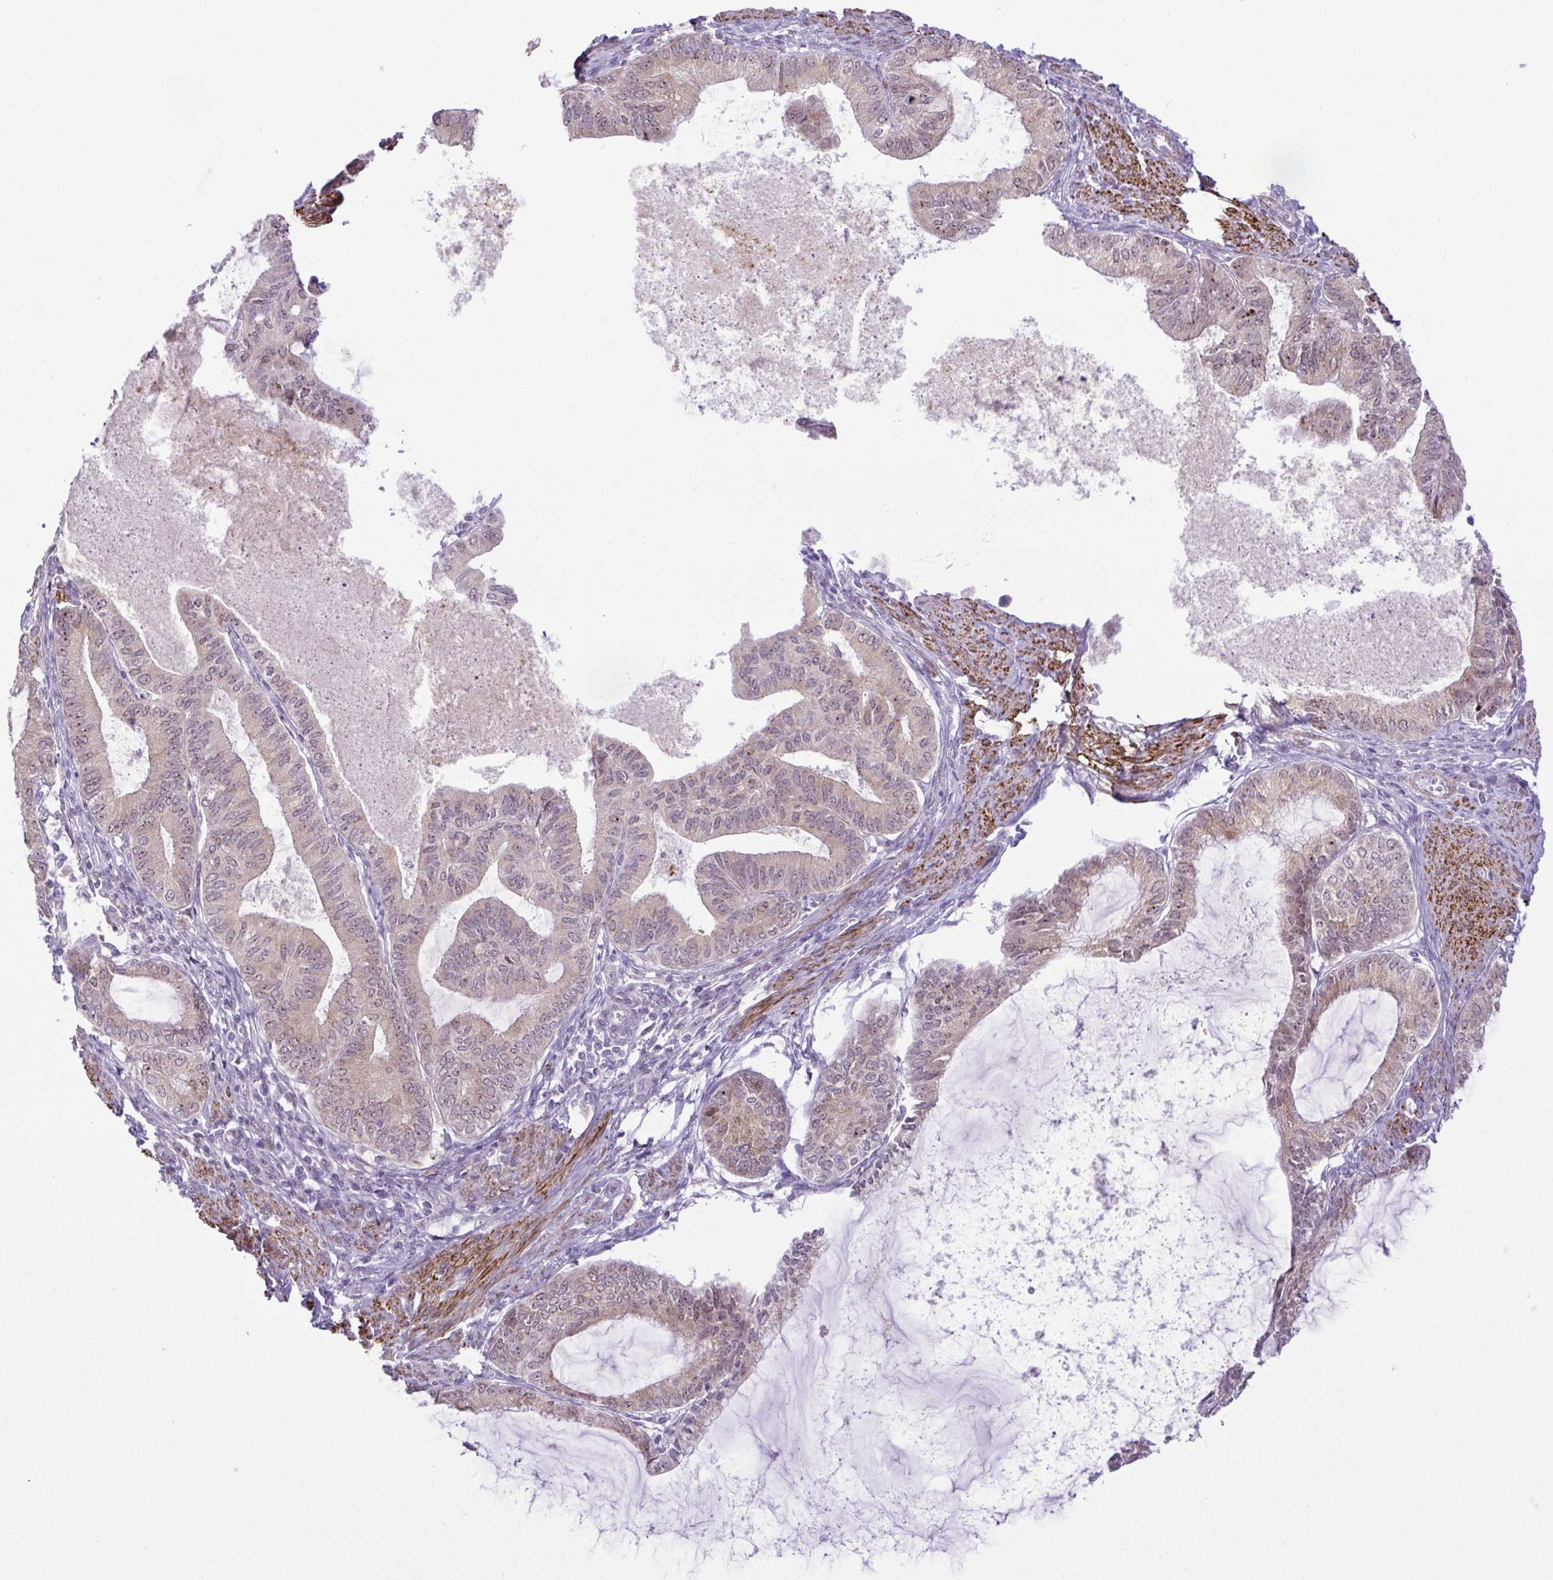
{"staining": {"intensity": "weak", "quantity": "25%-75%", "location": "cytoplasmic/membranous"}, "tissue": "endometrial cancer", "cell_type": "Tumor cells", "image_type": "cancer", "snomed": [{"axis": "morphology", "description": "Adenocarcinoma, NOS"}, {"axis": "topography", "description": "Endometrium"}], "caption": "Endometrial cancer was stained to show a protein in brown. There is low levels of weak cytoplasmic/membranous positivity in approximately 25%-75% of tumor cells.", "gene": "RSL24D1", "patient": {"sex": "female", "age": 86}}